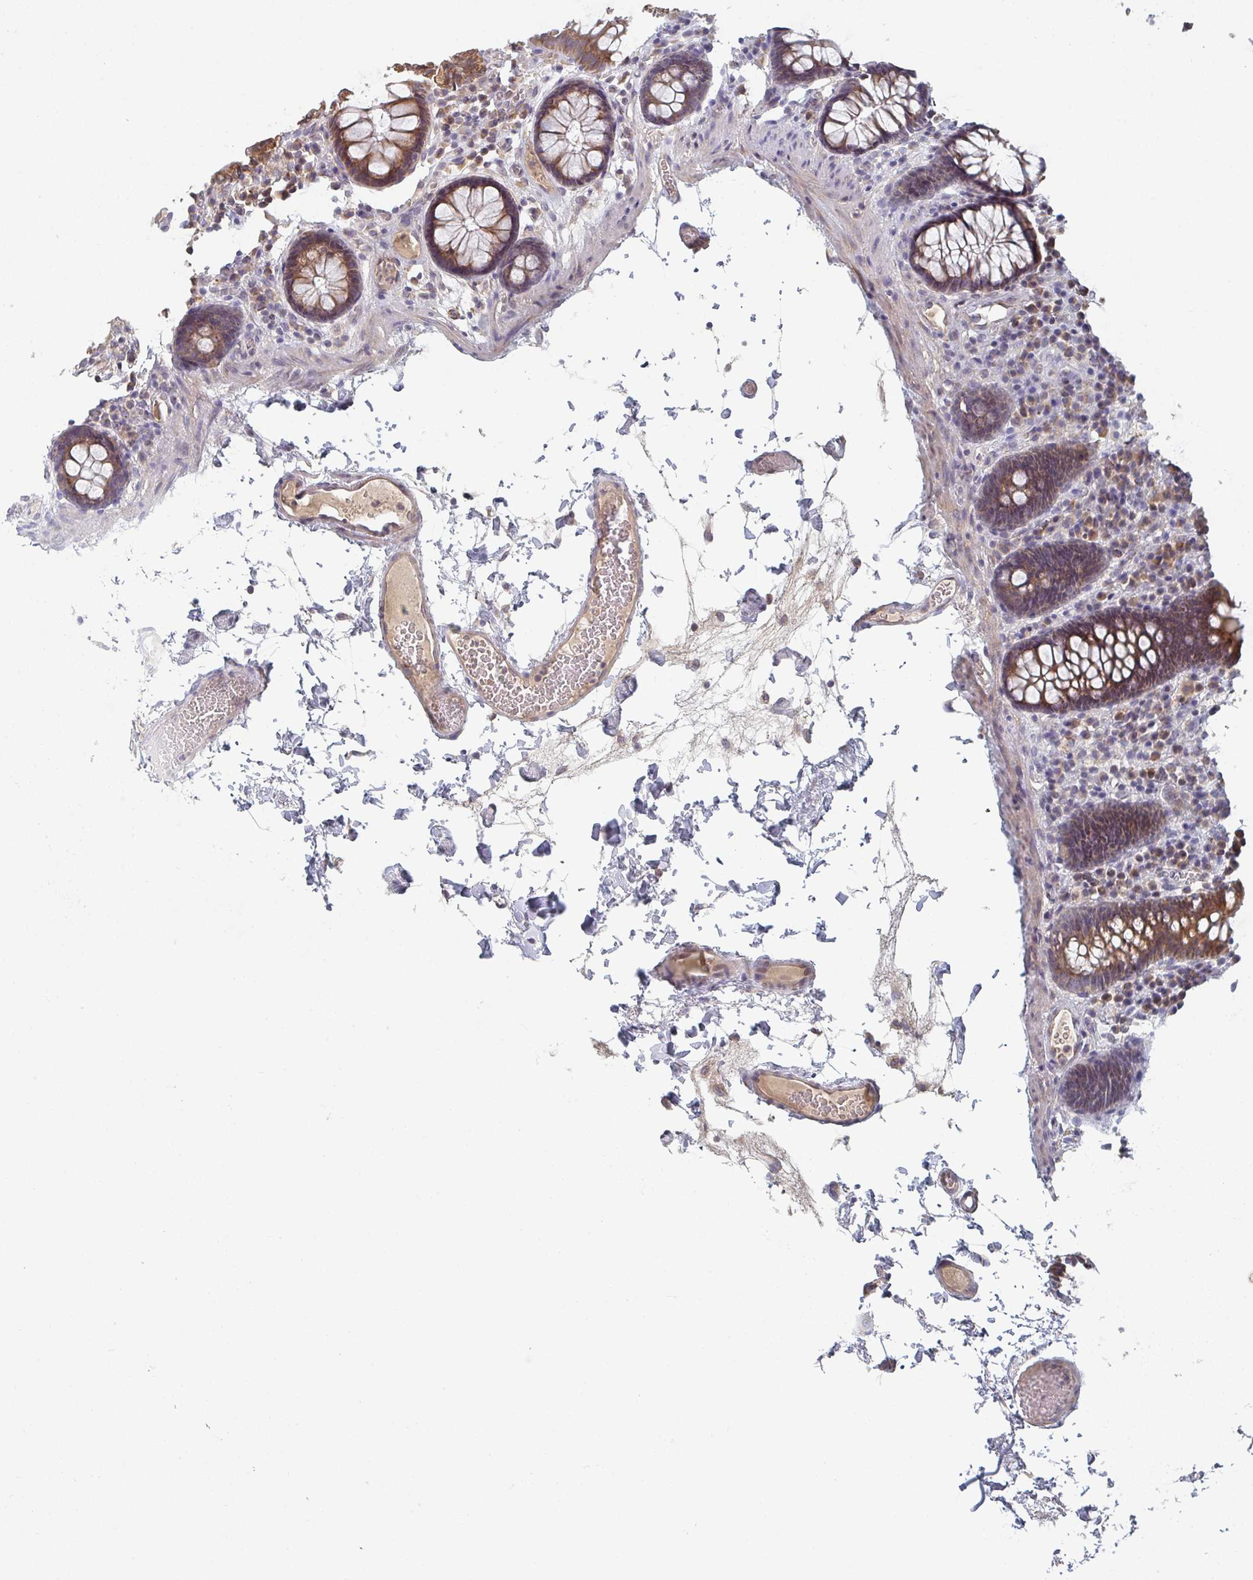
{"staining": {"intensity": "weak", "quantity": ">75%", "location": "cytoplasmic/membranous,nuclear"}, "tissue": "colon", "cell_type": "Endothelial cells", "image_type": "normal", "snomed": [{"axis": "morphology", "description": "Normal tissue, NOS"}, {"axis": "topography", "description": "Colon"}, {"axis": "topography", "description": "Peripheral nerve tissue"}], "caption": "A brown stain labels weak cytoplasmic/membranous,nuclear positivity of a protein in endothelial cells of benign colon.", "gene": "ELOVL1", "patient": {"sex": "male", "age": 84}}